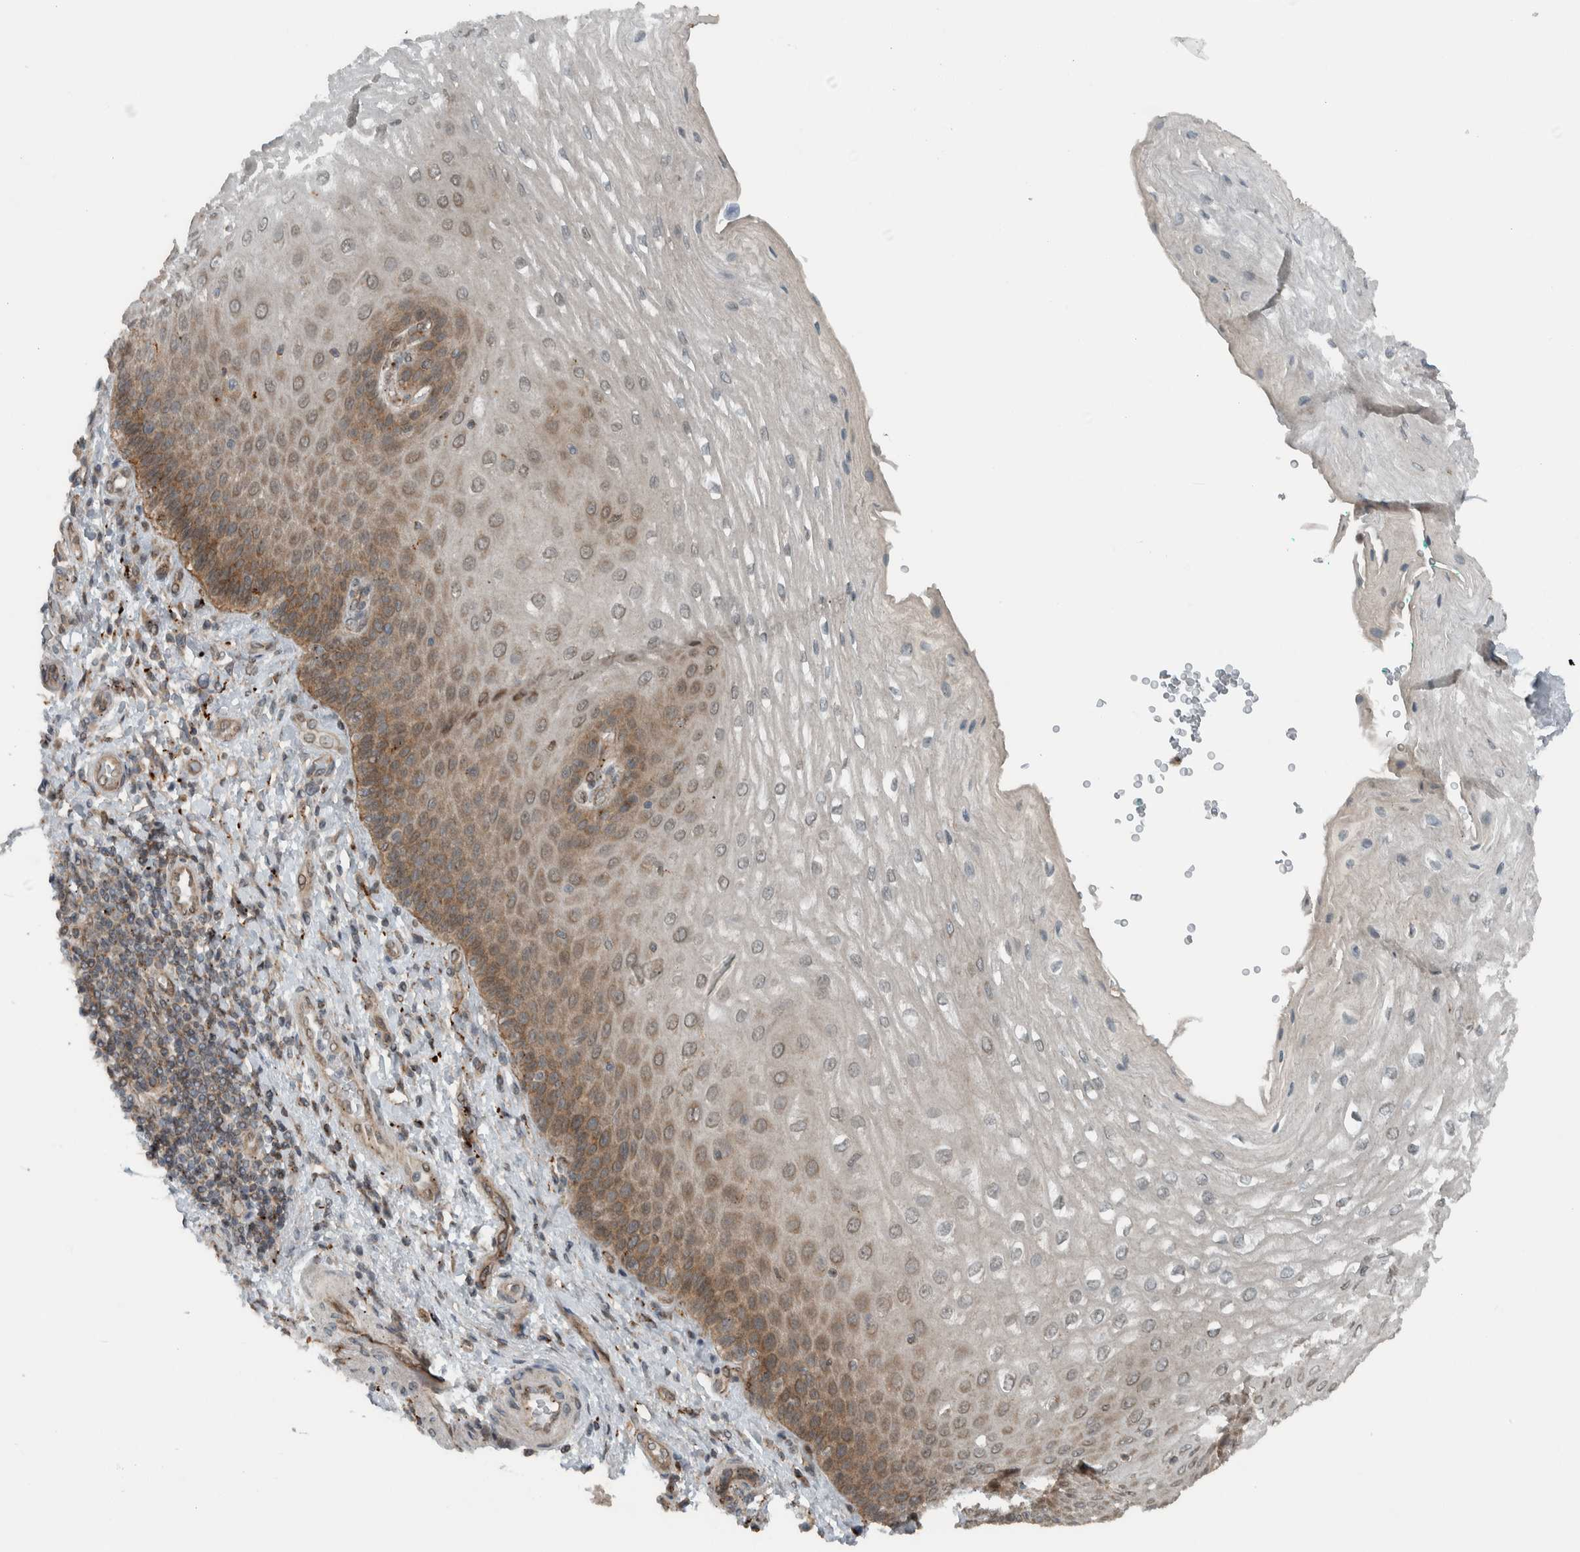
{"staining": {"intensity": "moderate", "quantity": ">75%", "location": "cytoplasmic/membranous"}, "tissue": "esophagus", "cell_type": "Squamous epithelial cells", "image_type": "normal", "snomed": [{"axis": "morphology", "description": "Normal tissue, NOS"}, {"axis": "topography", "description": "Esophagus"}], "caption": "A histopathology image of esophagus stained for a protein displays moderate cytoplasmic/membranous brown staining in squamous epithelial cells. (Stains: DAB in brown, nuclei in blue, Microscopy: brightfield microscopy at high magnification).", "gene": "GIGYF1", "patient": {"sex": "male", "age": 54}}